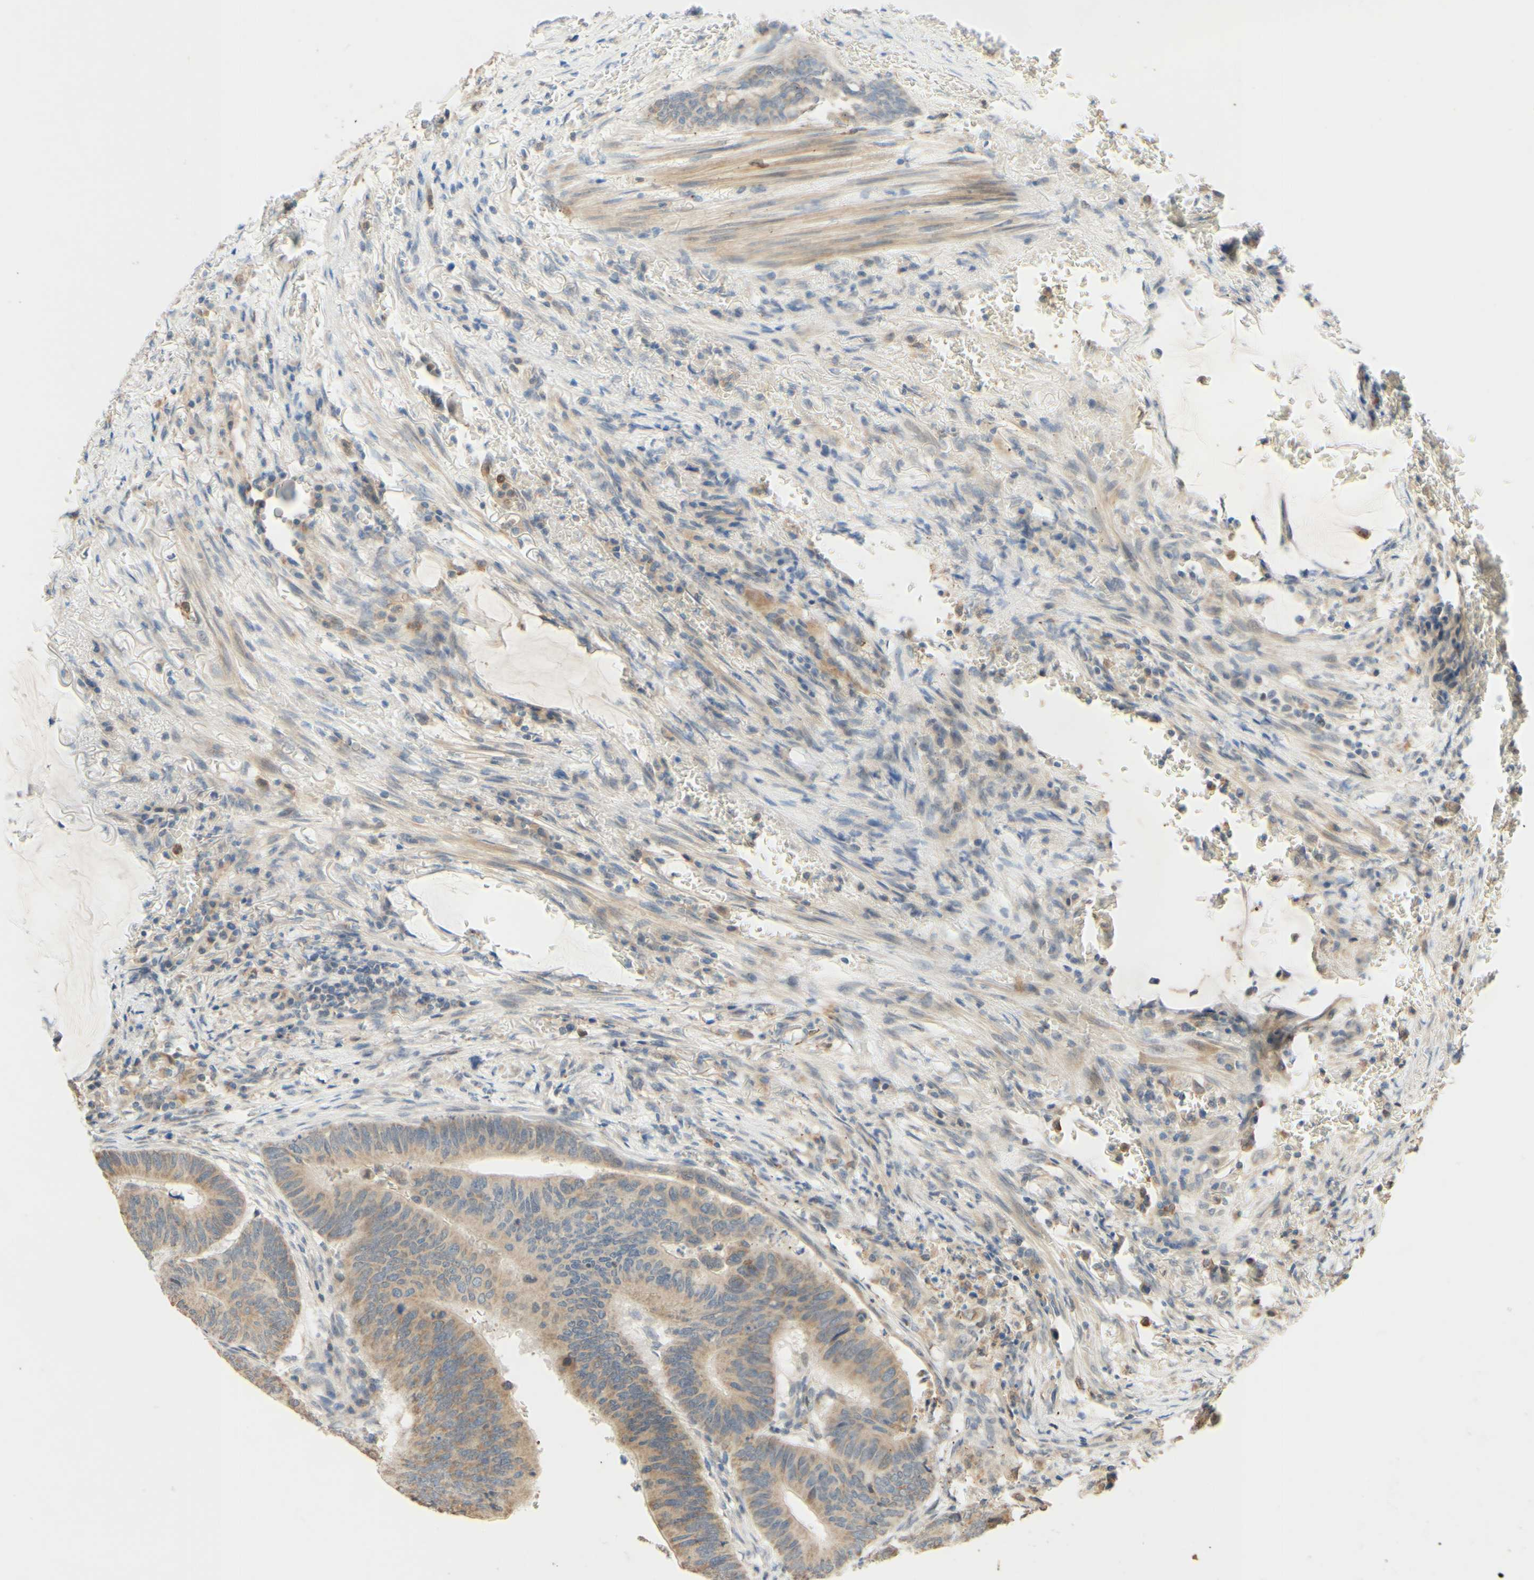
{"staining": {"intensity": "weak", "quantity": ">75%", "location": "cytoplasmic/membranous"}, "tissue": "colorectal cancer", "cell_type": "Tumor cells", "image_type": "cancer", "snomed": [{"axis": "morphology", "description": "Normal tissue, NOS"}, {"axis": "morphology", "description": "Adenocarcinoma, NOS"}, {"axis": "topography", "description": "Rectum"}, {"axis": "topography", "description": "Peripheral nerve tissue"}], "caption": "High-power microscopy captured an immunohistochemistry micrograph of colorectal adenocarcinoma, revealing weak cytoplasmic/membranous positivity in about >75% of tumor cells.", "gene": "GATA1", "patient": {"sex": "male", "age": 92}}